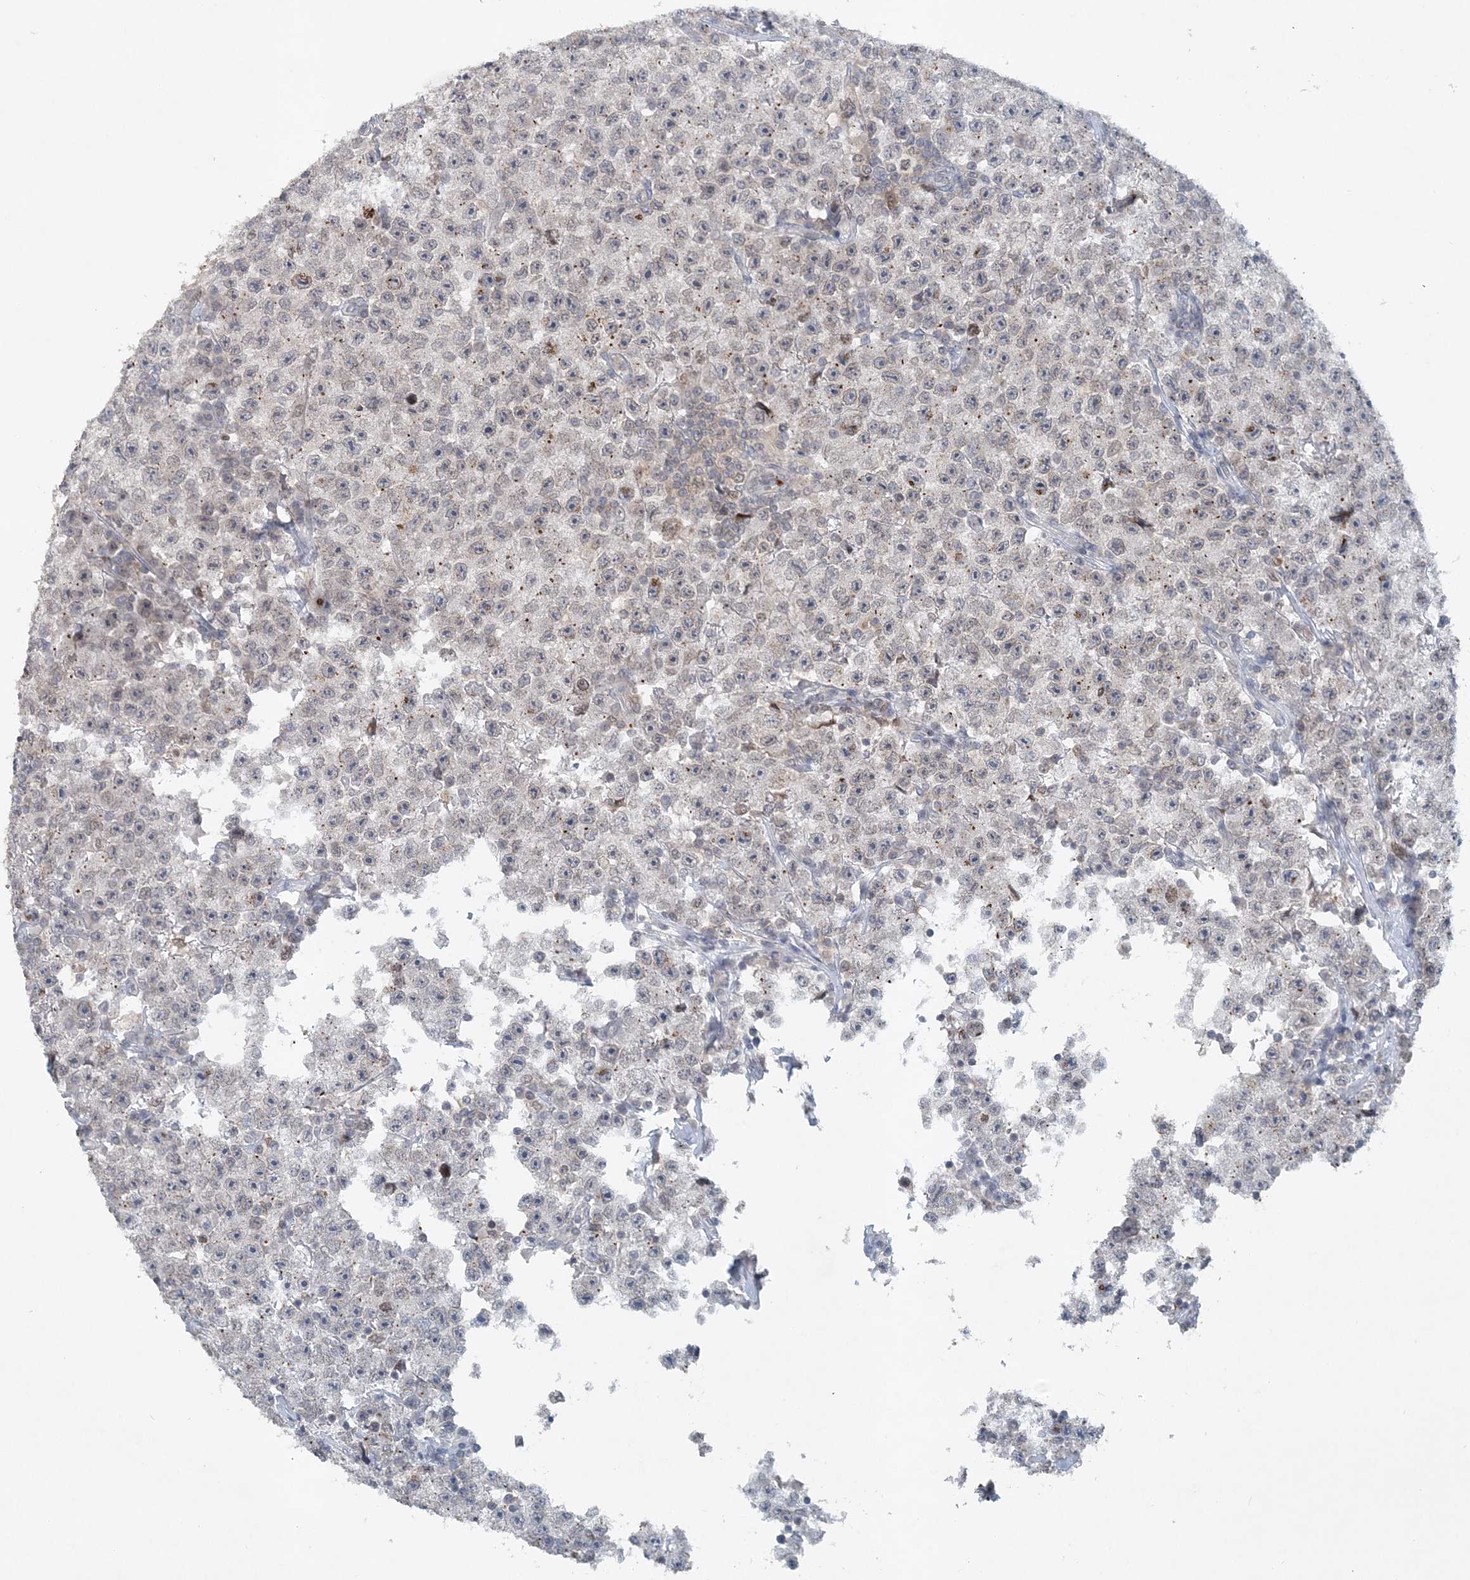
{"staining": {"intensity": "negative", "quantity": "none", "location": "none"}, "tissue": "testis cancer", "cell_type": "Tumor cells", "image_type": "cancer", "snomed": [{"axis": "morphology", "description": "Seminoma, NOS"}, {"axis": "topography", "description": "Testis"}], "caption": "This is a micrograph of immunohistochemistry (IHC) staining of testis cancer, which shows no staining in tumor cells.", "gene": "NUP54", "patient": {"sex": "male", "age": 22}}